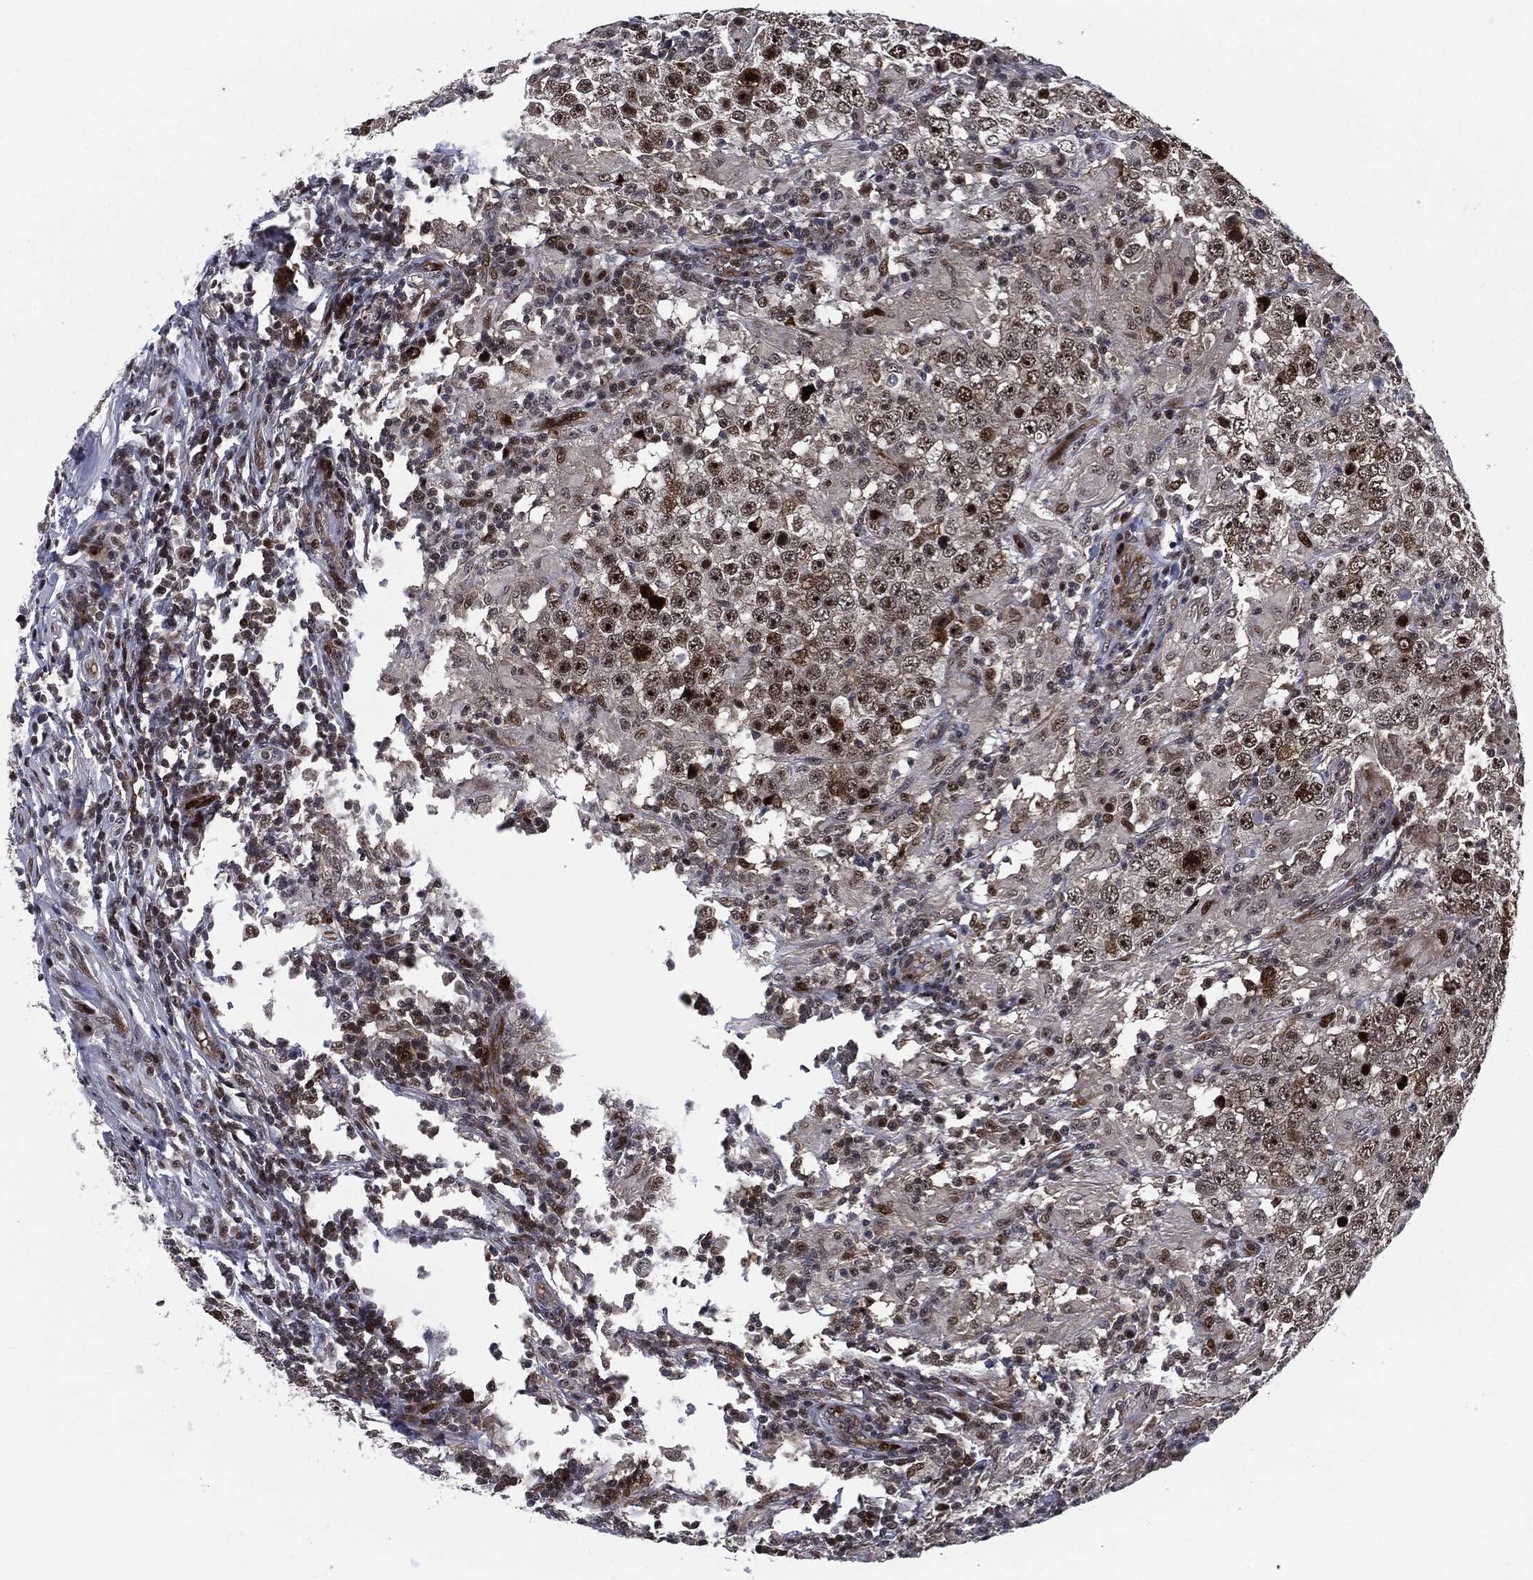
{"staining": {"intensity": "strong", "quantity": "<25%", "location": "nuclear"}, "tissue": "testis cancer", "cell_type": "Tumor cells", "image_type": "cancer", "snomed": [{"axis": "morphology", "description": "Seminoma, NOS"}, {"axis": "morphology", "description": "Carcinoma, Embryonal, NOS"}, {"axis": "topography", "description": "Testis"}], "caption": "Human testis cancer stained with a brown dye demonstrates strong nuclear positive positivity in approximately <25% of tumor cells.", "gene": "AKT2", "patient": {"sex": "male", "age": 41}}